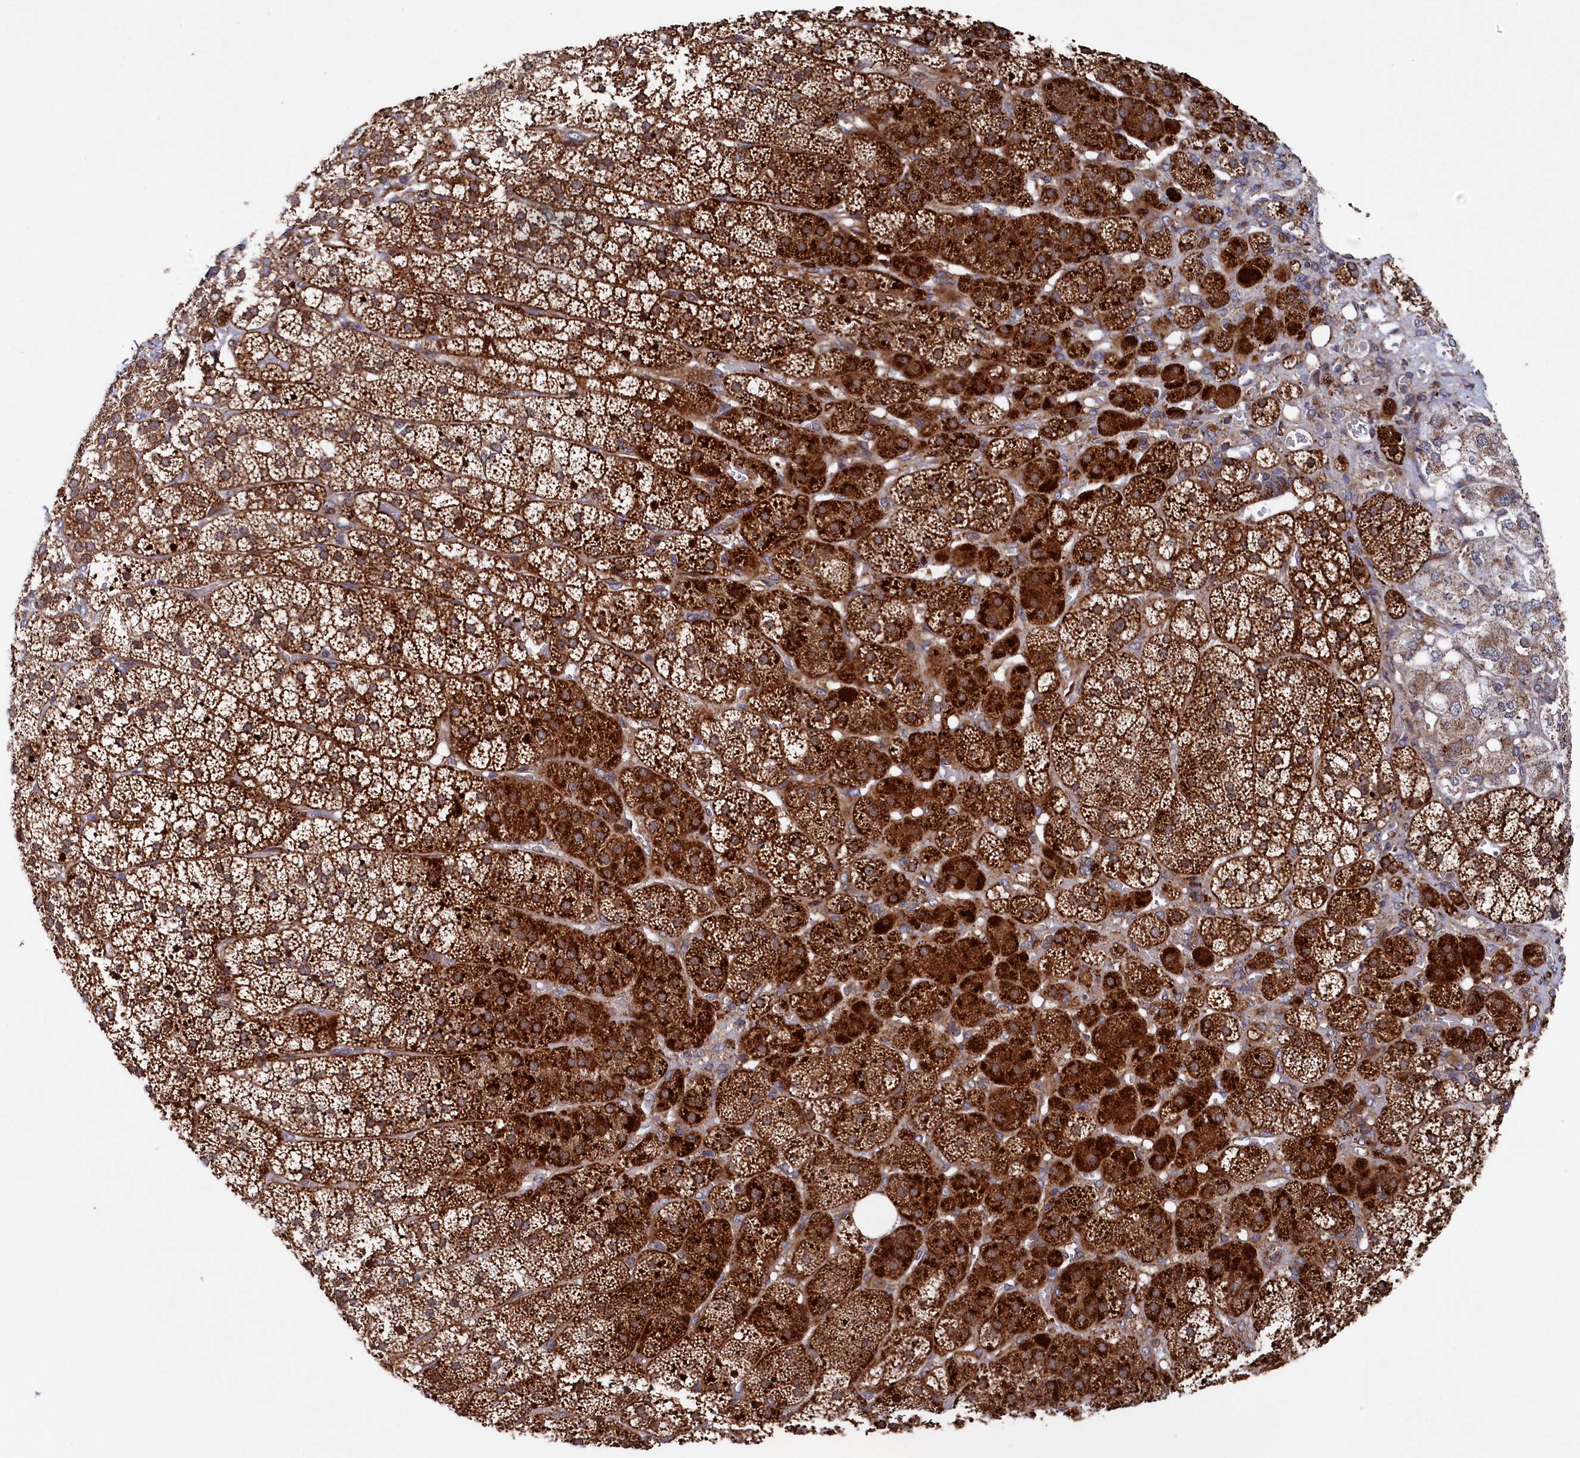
{"staining": {"intensity": "strong", "quantity": ">75%", "location": "cytoplasmic/membranous"}, "tissue": "adrenal gland", "cell_type": "Glandular cells", "image_type": "normal", "snomed": [{"axis": "morphology", "description": "Normal tissue, NOS"}, {"axis": "topography", "description": "Adrenal gland"}], "caption": "This photomicrograph exhibits benign adrenal gland stained with immunohistochemistry (IHC) to label a protein in brown. The cytoplasmic/membranous of glandular cells show strong positivity for the protein. Nuclei are counter-stained blue.", "gene": "SUPV3L1", "patient": {"sex": "female", "age": 44}}